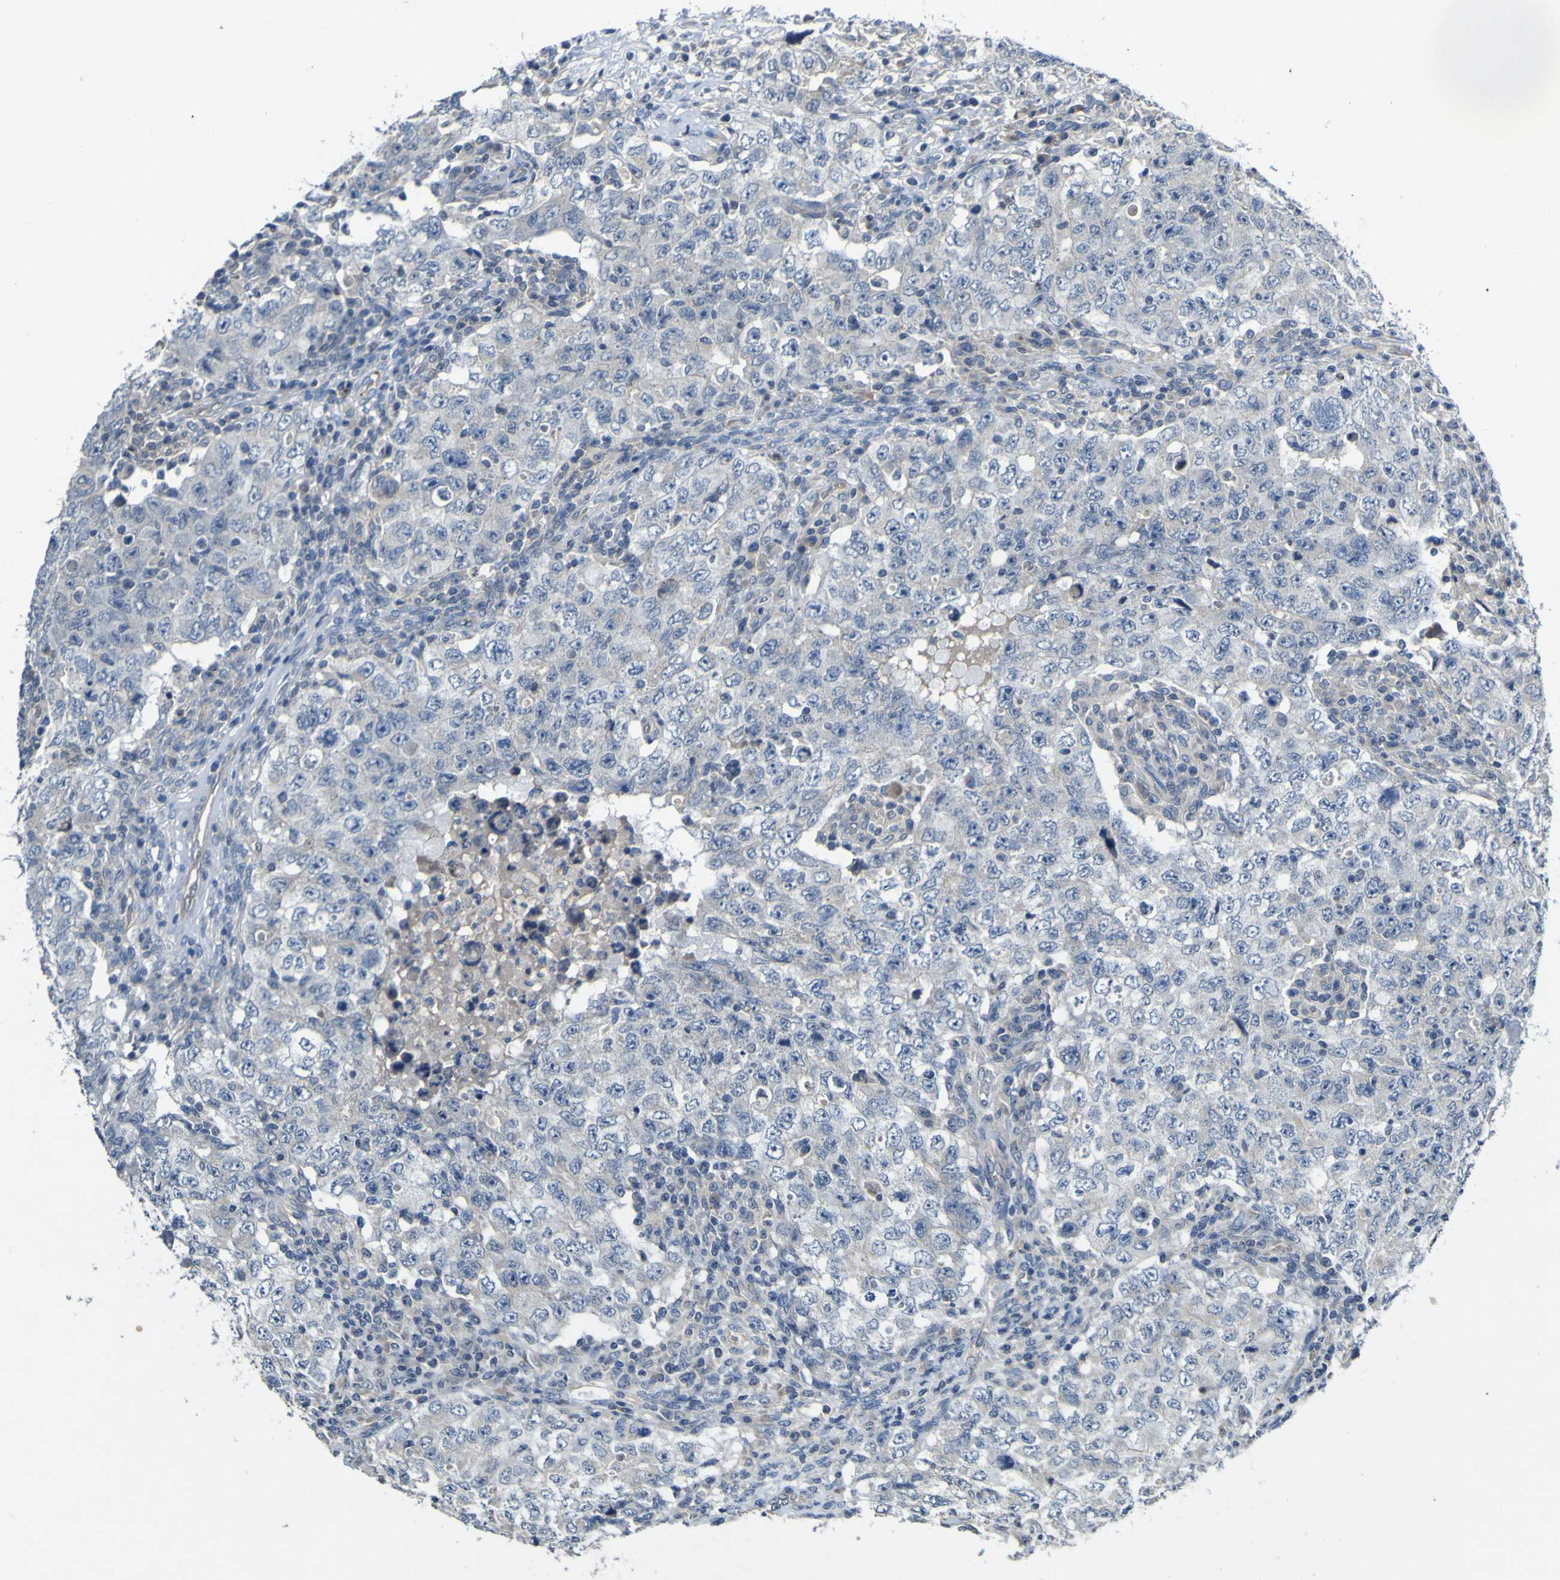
{"staining": {"intensity": "negative", "quantity": "none", "location": "none"}, "tissue": "testis cancer", "cell_type": "Tumor cells", "image_type": "cancer", "snomed": [{"axis": "morphology", "description": "Carcinoma, Embryonal, NOS"}, {"axis": "topography", "description": "Testis"}], "caption": "Tumor cells are negative for protein expression in human testis embryonal carcinoma.", "gene": "LDLR", "patient": {"sex": "male", "age": 26}}